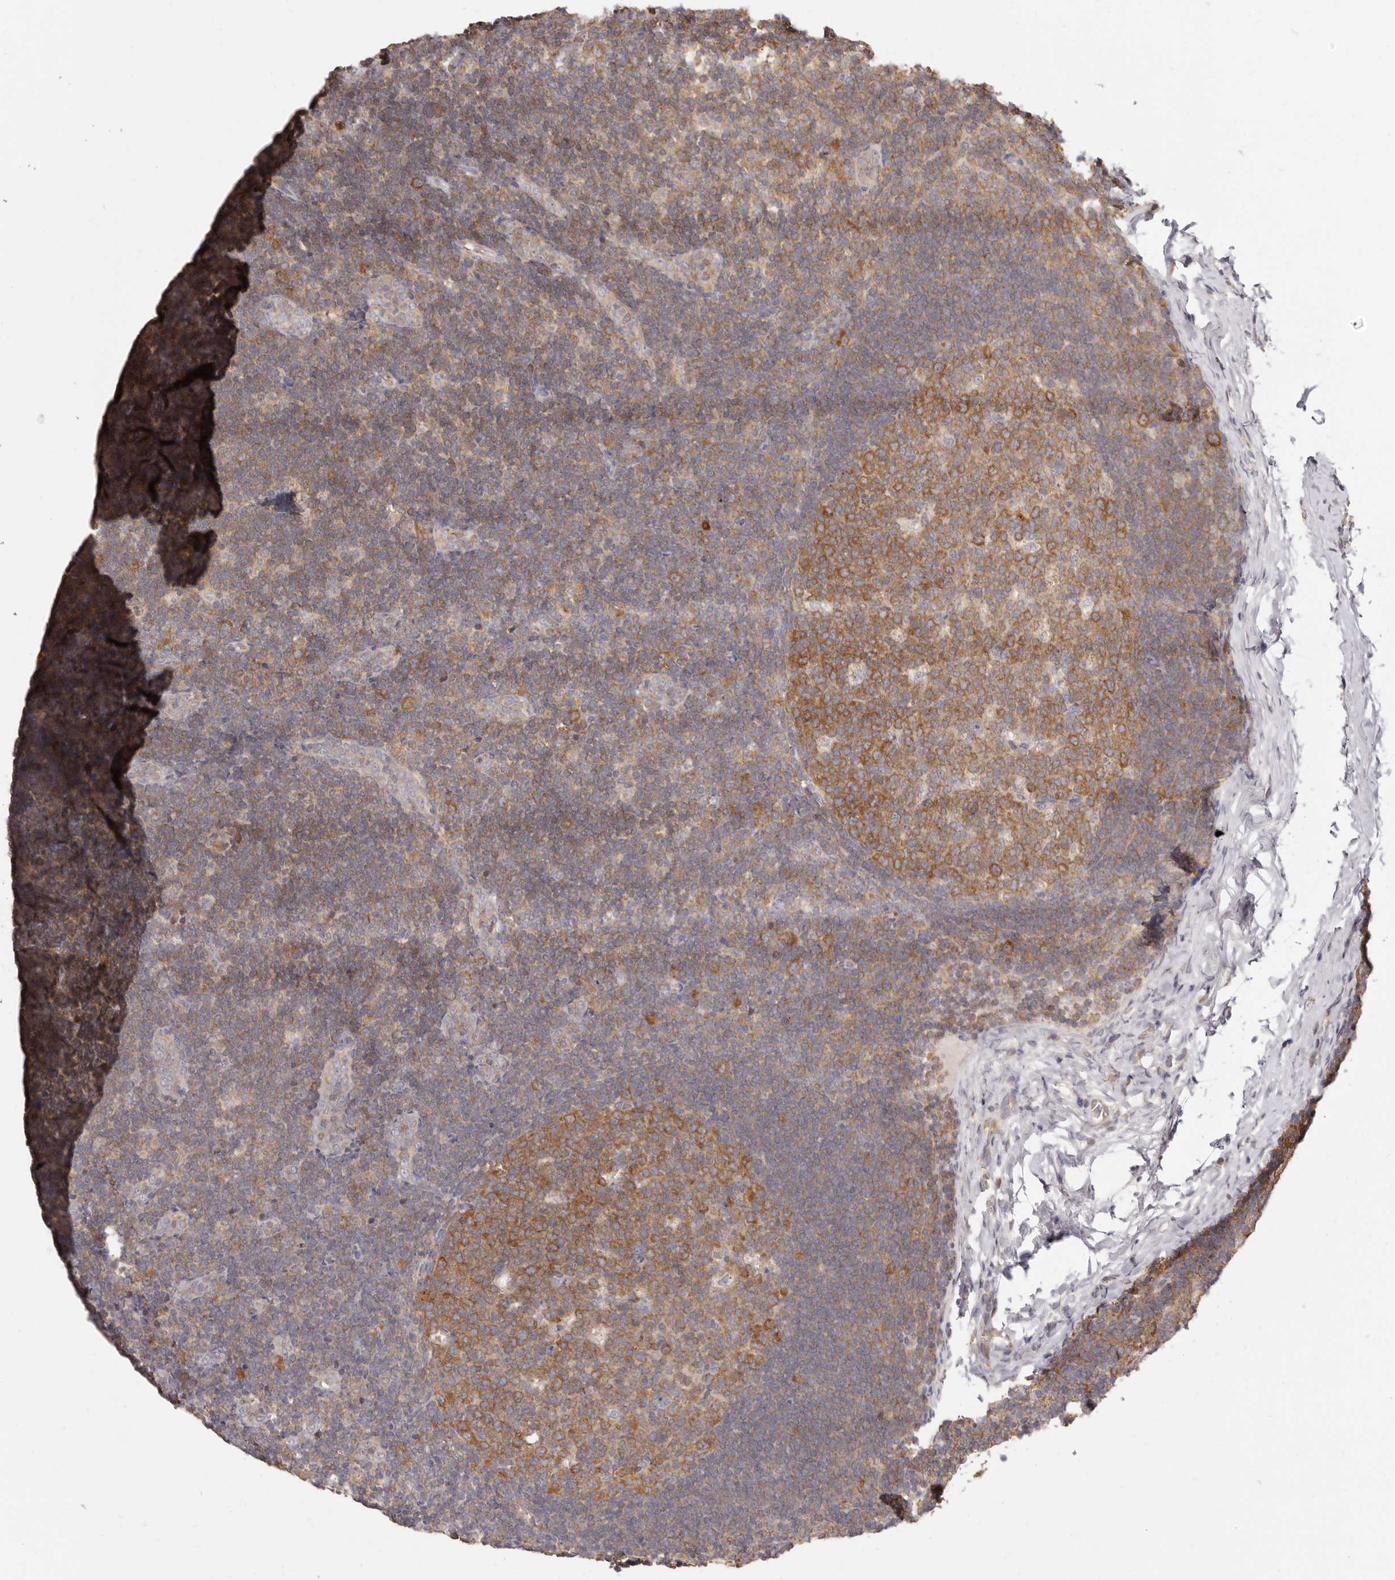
{"staining": {"intensity": "moderate", "quantity": ">75%", "location": "cytoplasmic/membranous"}, "tissue": "lymph node", "cell_type": "Germinal center cells", "image_type": "normal", "snomed": [{"axis": "morphology", "description": "Normal tissue, NOS"}, {"axis": "topography", "description": "Lymph node"}], "caption": "Unremarkable lymph node reveals moderate cytoplasmic/membranous staining in approximately >75% of germinal center cells.", "gene": "EEF1E1", "patient": {"sex": "female", "age": 22}}